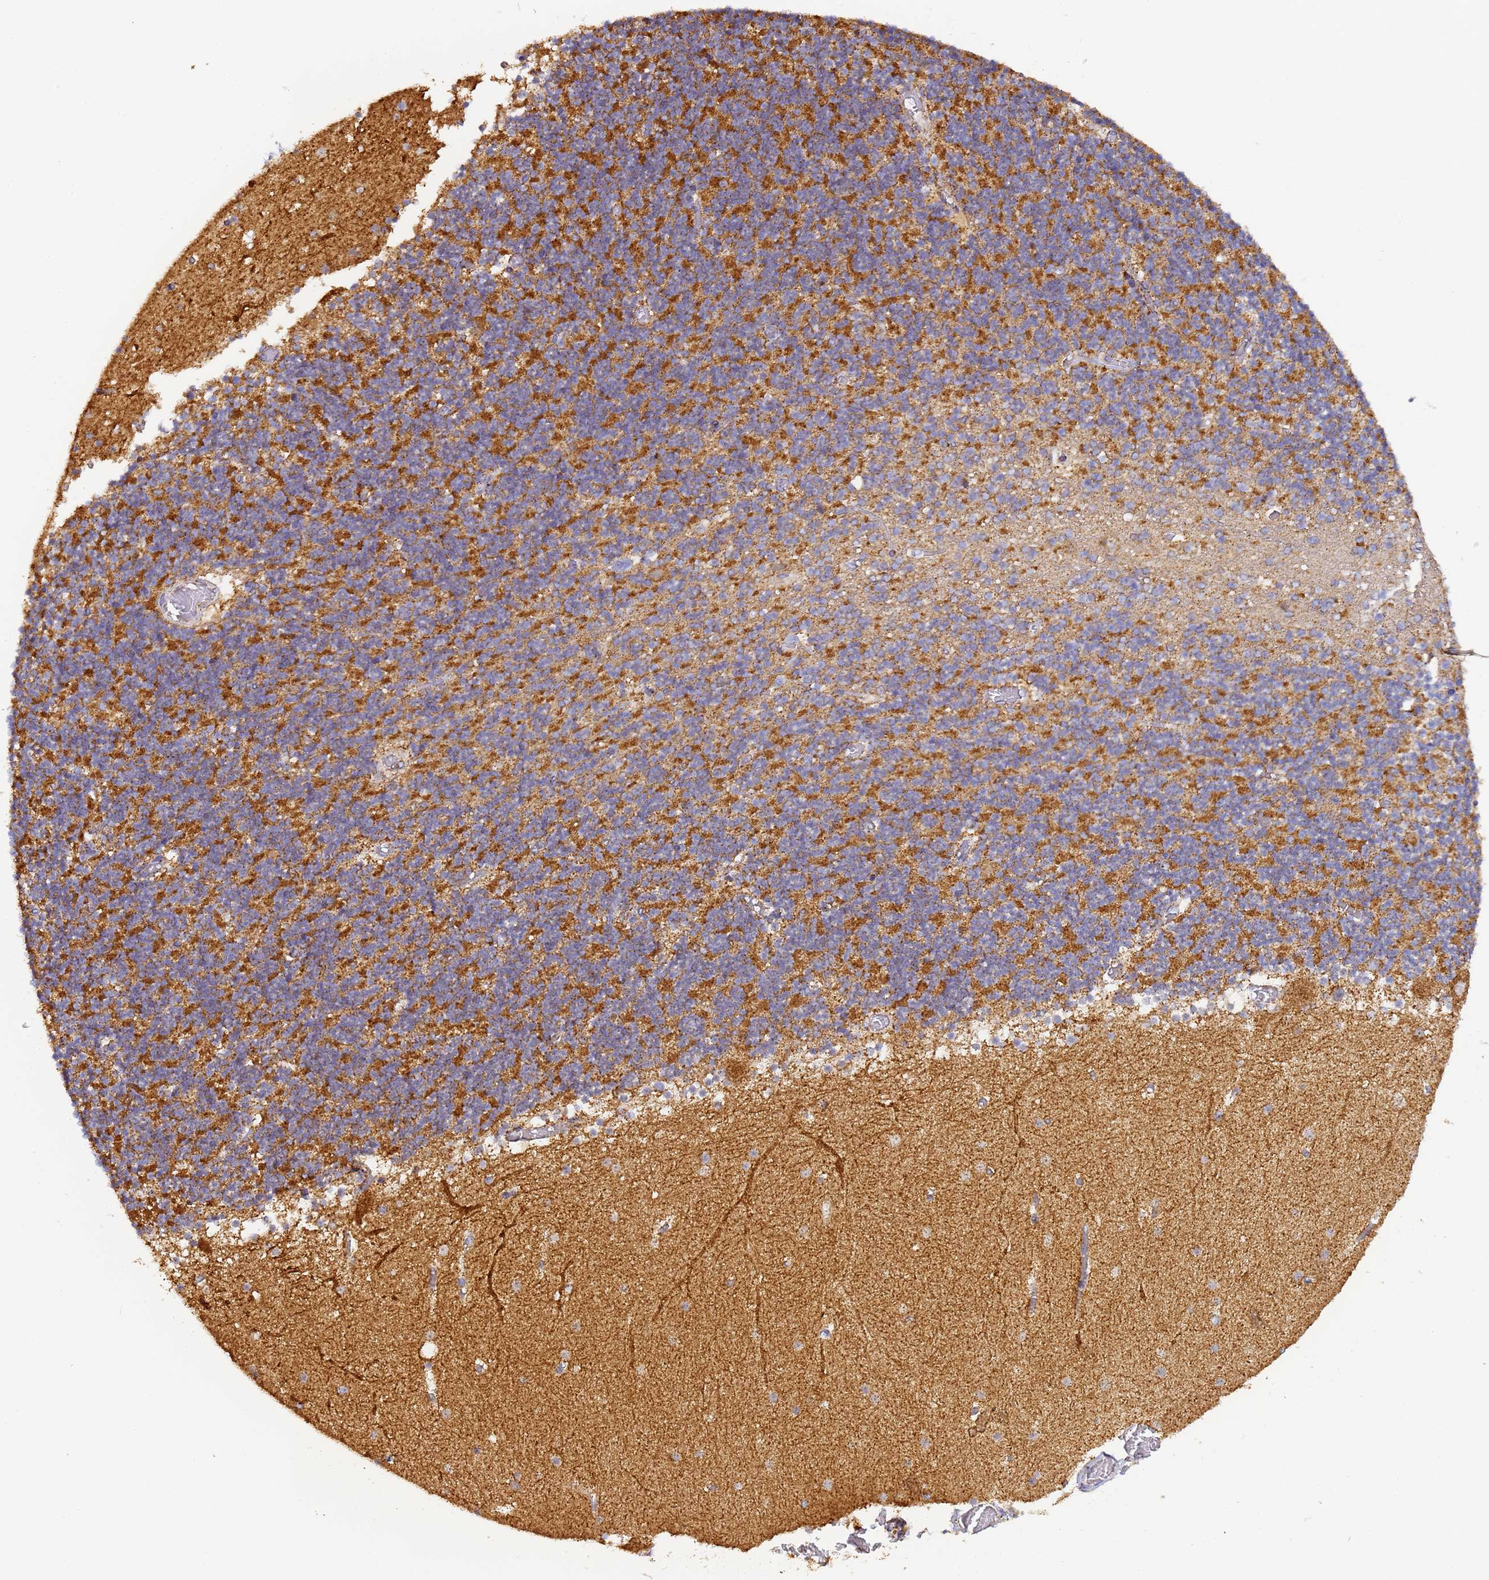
{"staining": {"intensity": "strong", "quantity": "25%-75%", "location": "cytoplasmic/membranous"}, "tissue": "cerebellum", "cell_type": "Cells in granular layer", "image_type": "normal", "snomed": [{"axis": "morphology", "description": "Normal tissue, NOS"}, {"axis": "topography", "description": "Cerebellum"}], "caption": "IHC of unremarkable cerebellum shows high levels of strong cytoplasmic/membranous staining in approximately 25%-75% of cells in granular layer.", "gene": "FRG2B", "patient": {"sex": "female", "age": 28}}